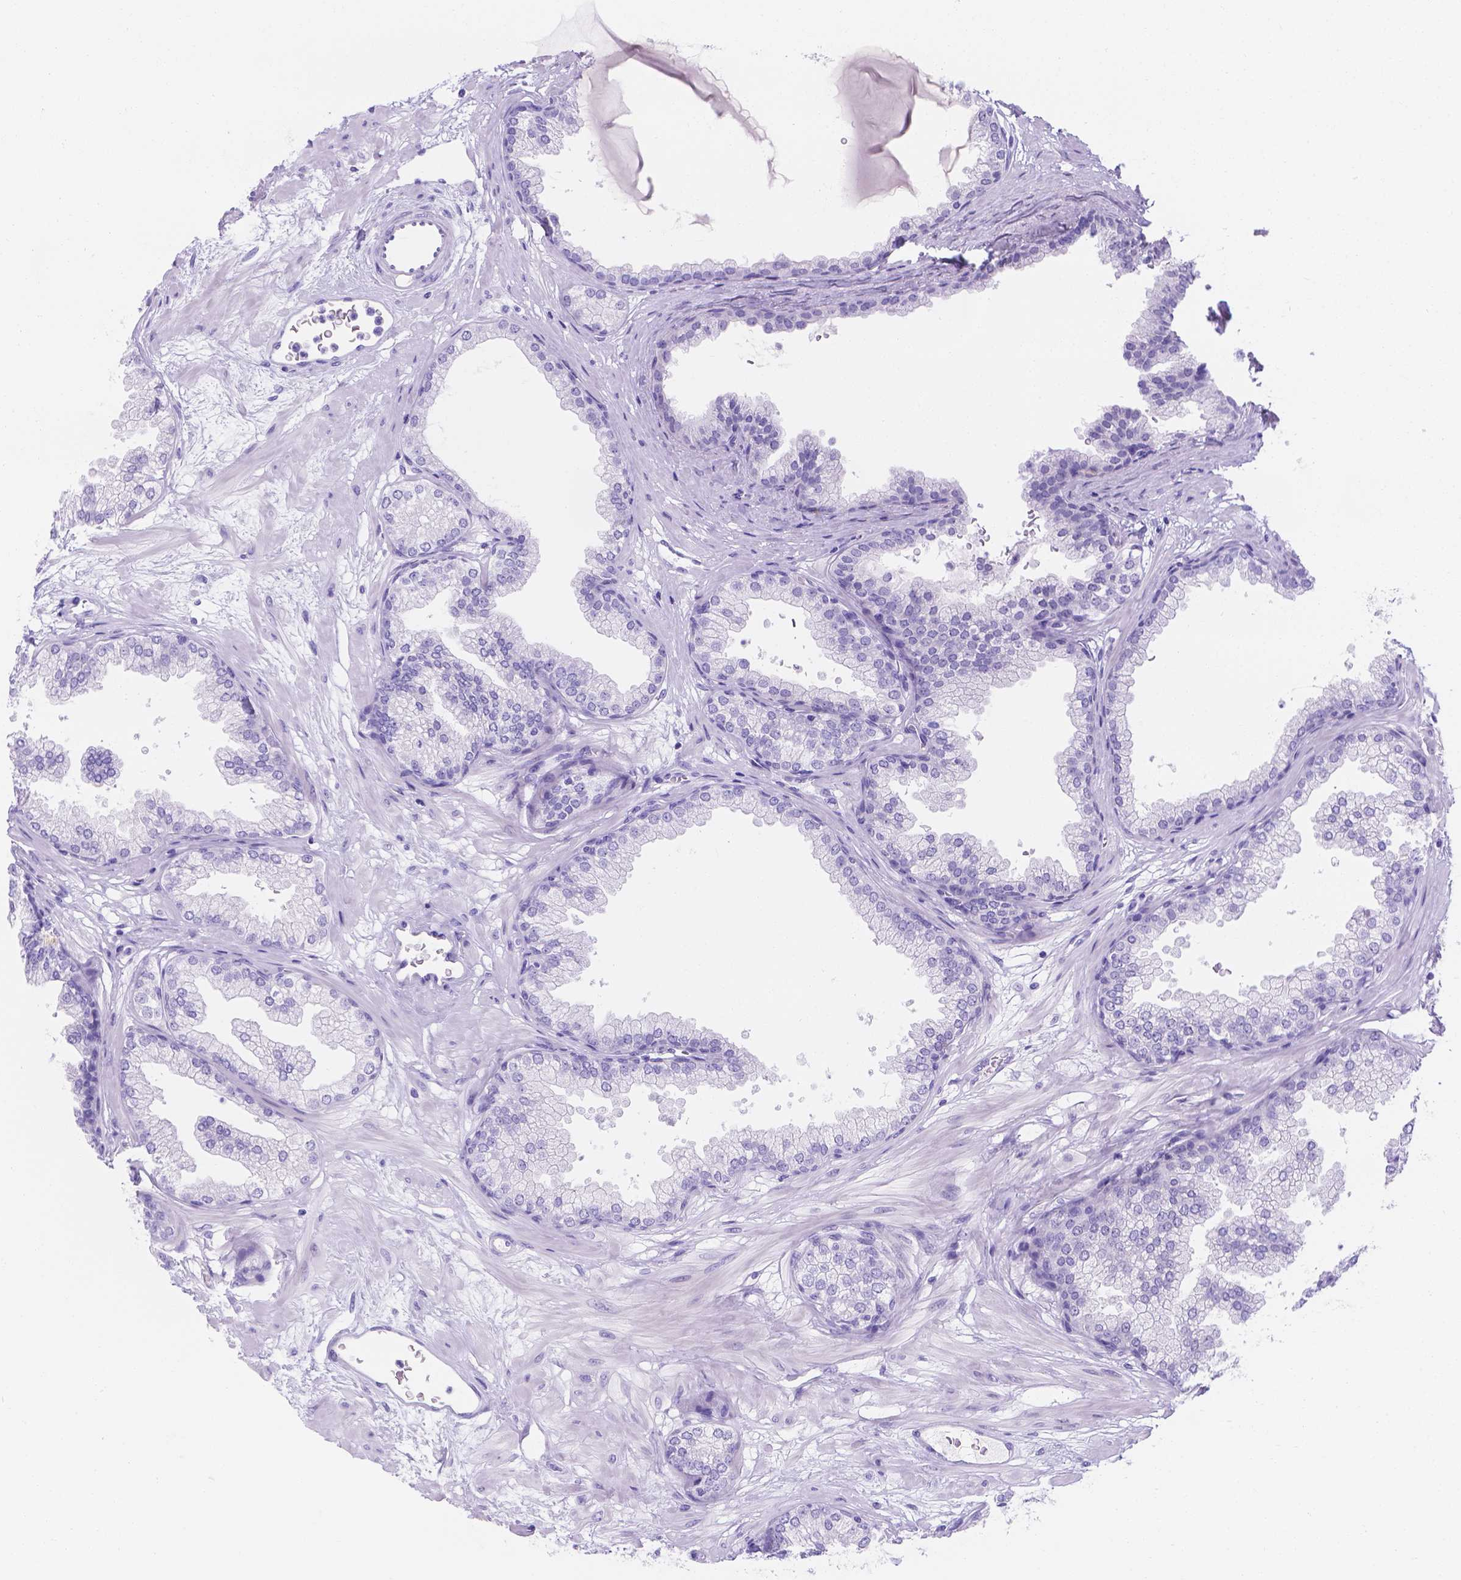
{"staining": {"intensity": "negative", "quantity": "none", "location": "none"}, "tissue": "prostate", "cell_type": "Glandular cells", "image_type": "normal", "snomed": [{"axis": "morphology", "description": "Normal tissue, NOS"}, {"axis": "topography", "description": "Prostate"}], "caption": "An immunohistochemistry image of unremarkable prostate is shown. There is no staining in glandular cells of prostate.", "gene": "MLN", "patient": {"sex": "male", "age": 37}}